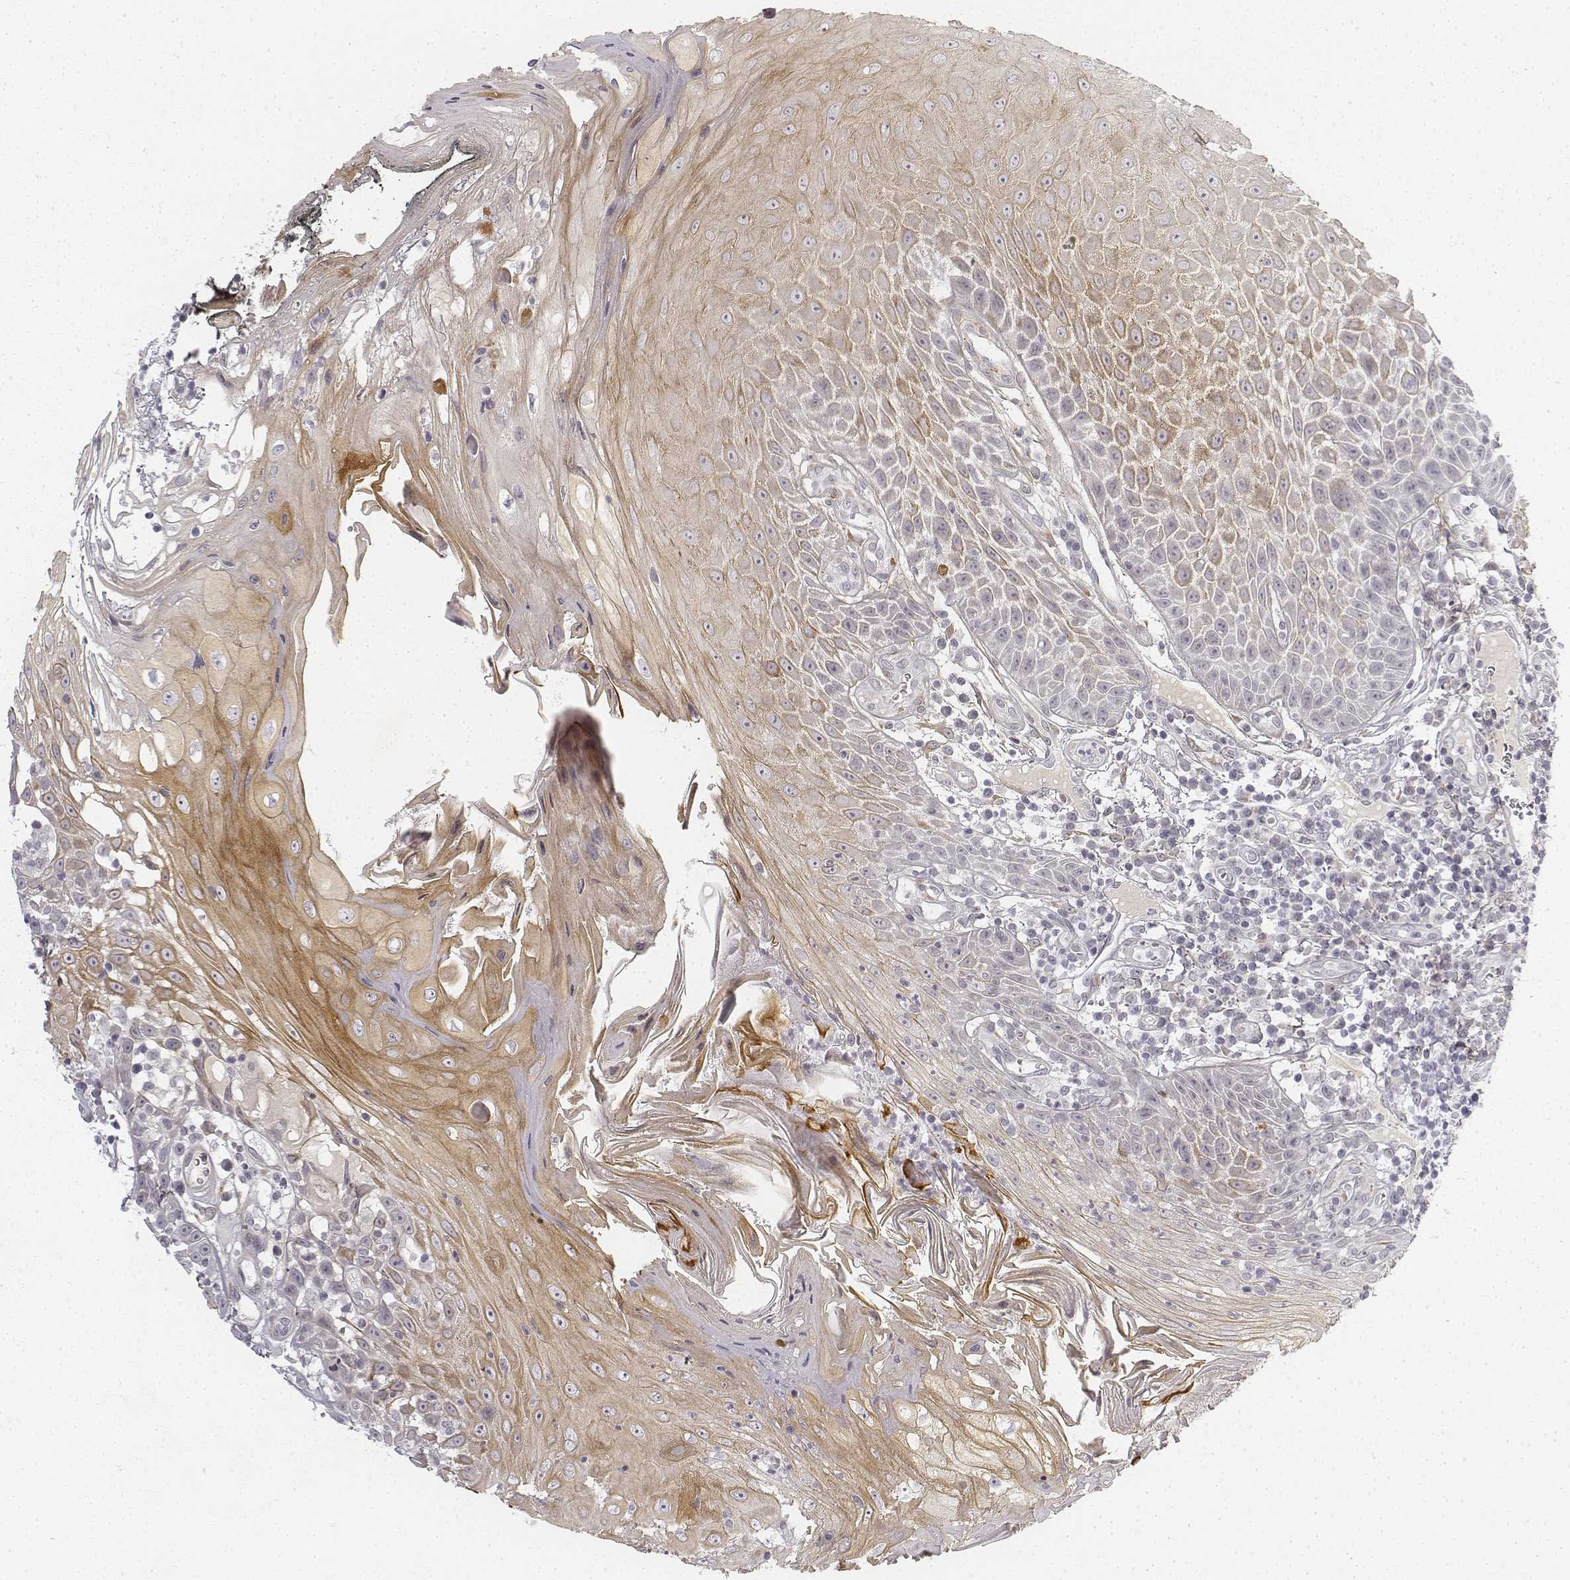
{"staining": {"intensity": "weak", "quantity": "25%-75%", "location": "cytoplasmic/membranous"}, "tissue": "head and neck cancer", "cell_type": "Tumor cells", "image_type": "cancer", "snomed": [{"axis": "morphology", "description": "Squamous cell carcinoma, NOS"}, {"axis": "topography", "description": "Head-Neck"}], "caption": "Head and neck cancer (squamous cell carcinoma) stained with a brown dye demonstrates weak cytoplasmic/membranous positive staining in approximately 25%-75% of tumor cells.", "gene": "KRT84", "patient": {"sex": "male", "age": 52}}